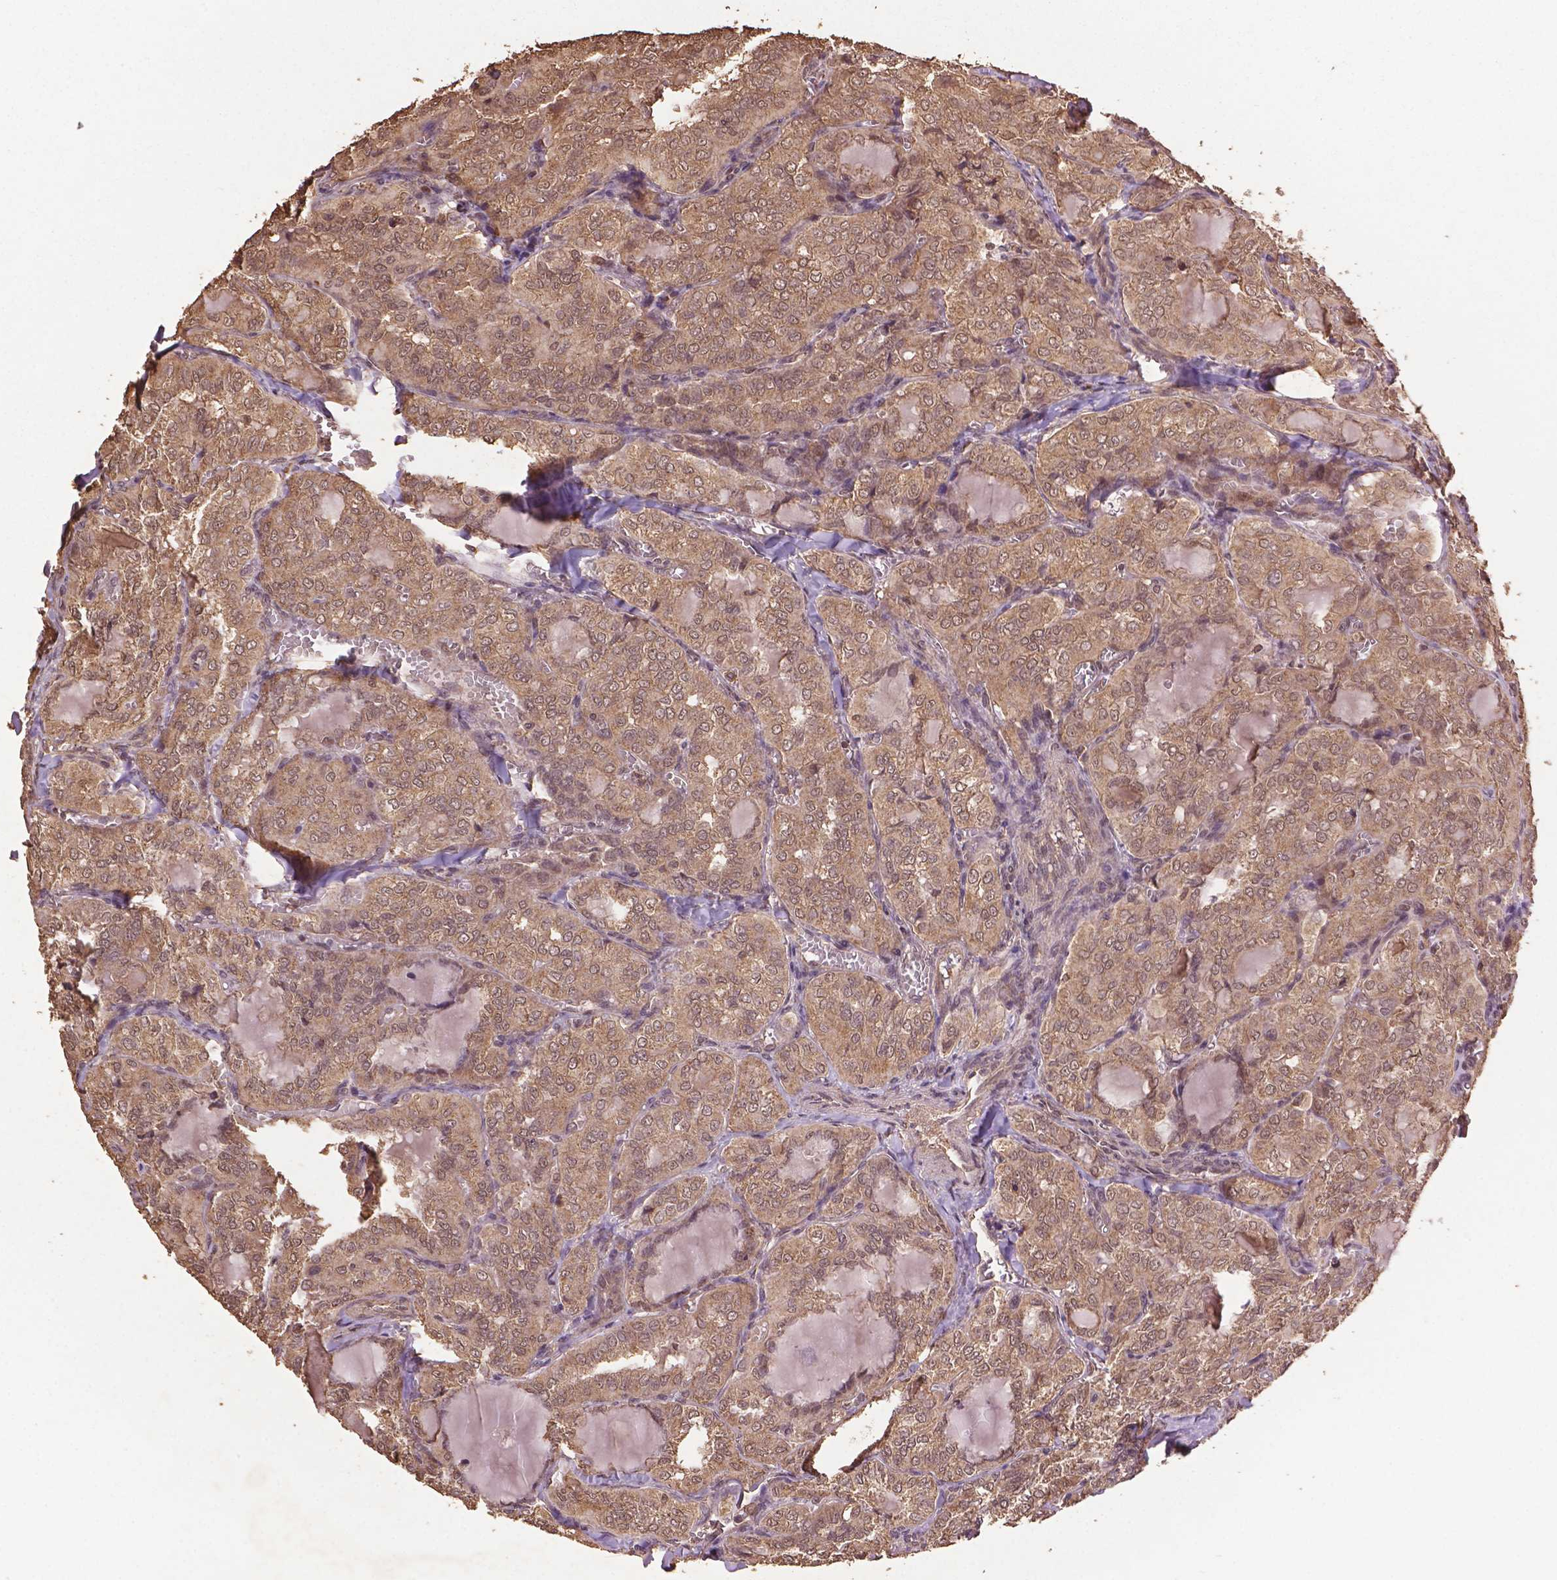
{"staining": {"intensity": "weak", "quantity": ">75%", "location": "cytoplasmic/membranous"}, "tissue": "thyroid cancer", "cell_type": "Tumor cells", "image_type": "cancer", "snomed": [{"axis": "morphology", "description": "Papillary adenocarcinoma, NOS"}, {"axis": "topography", "description": "Thyroid gland"}], "caption": "Immunohistochemical staining of human thyroid cancer exhibits weak cytoplasmic/membranous protein expression in about >75% of tumor cells.", "gene": "BABAM1", "patient": {"sex": "female", "age": 41}}